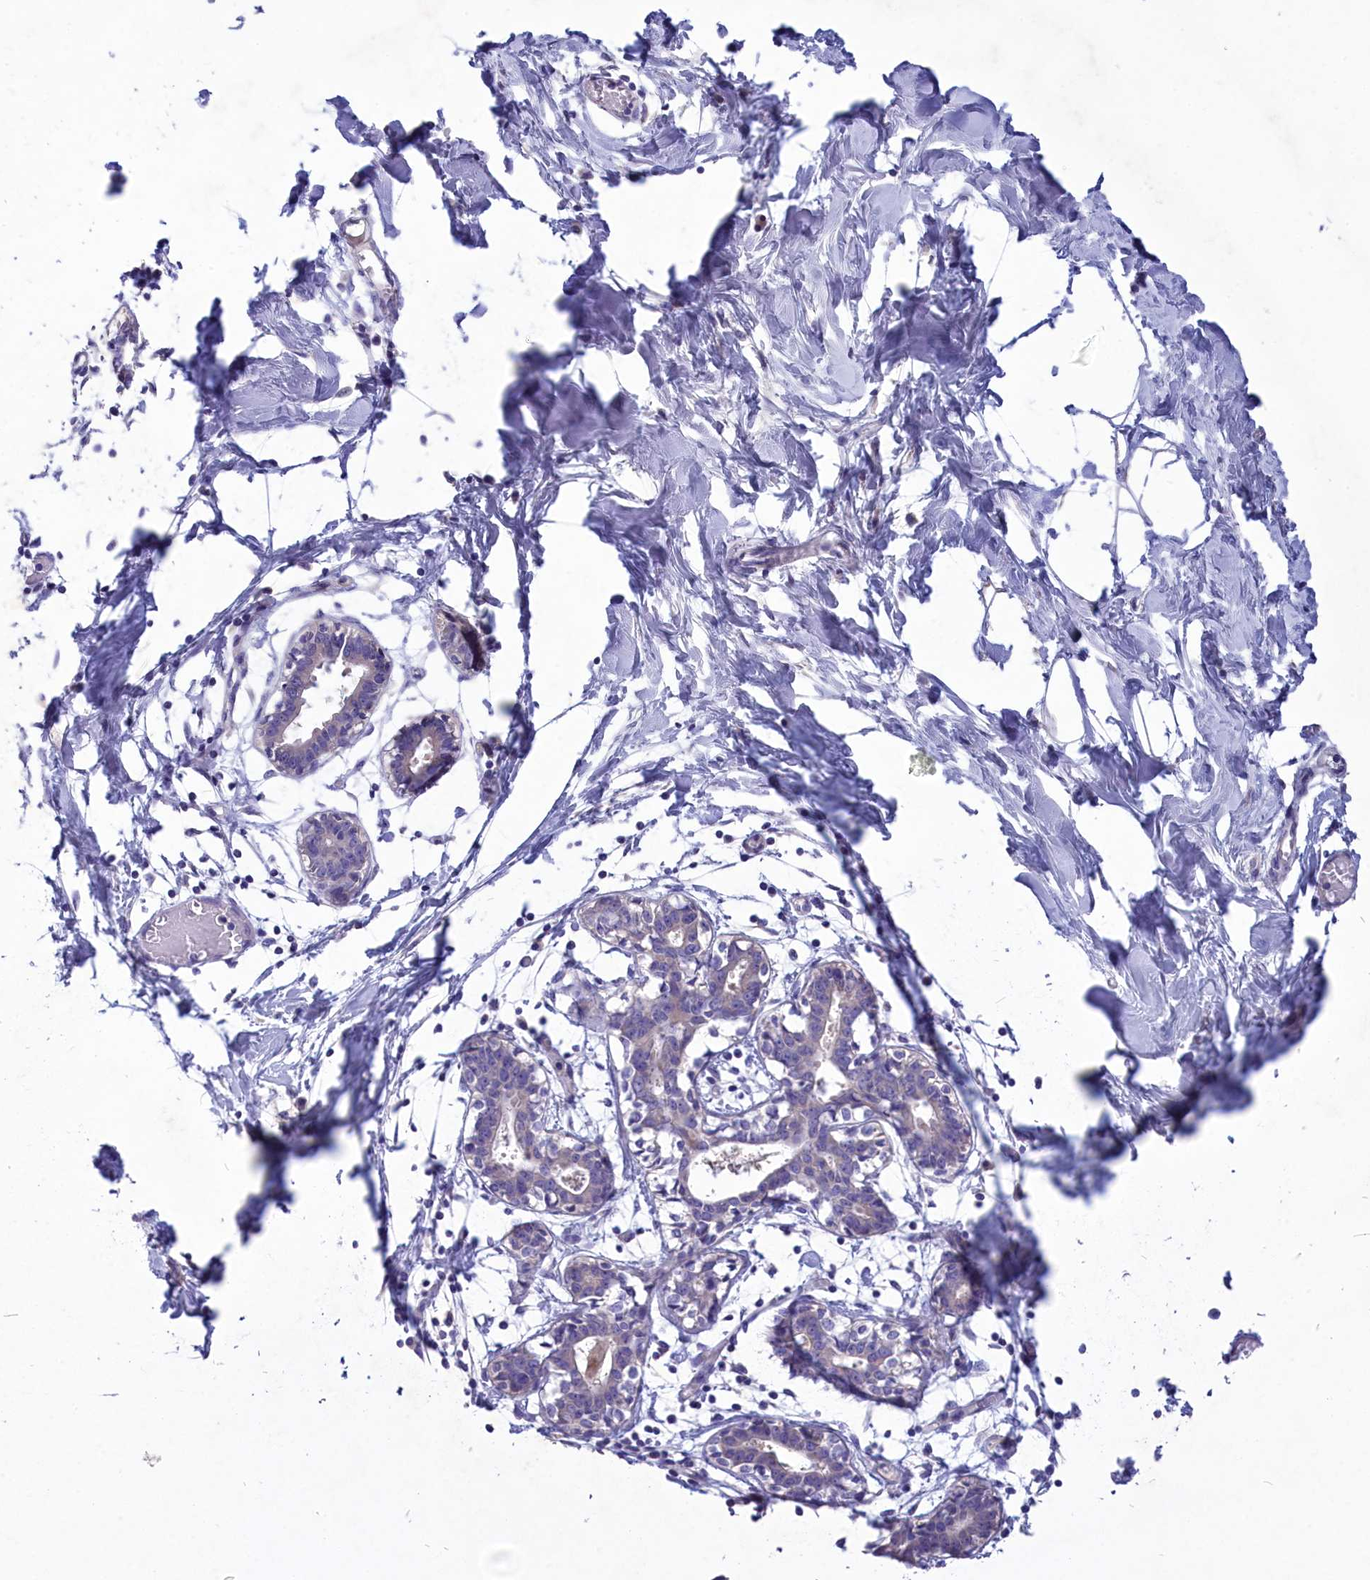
{"staining": {"intensity": "negative", "quantity": "none", "location": "none"}, "tissue": "breast", "cell_type": "Adipocytes", "image_type": "normal", "snomed": [{"axis": "morphology", "description": "Normal tissue, NOS"}, {"axis": "topography", "description": "Breast"}], "caption": "The image demonstrates no staining of adipocytes in unremarkable breast.", "gene": "DEFB119", "patient": {"sex": "female", "age": 27}}